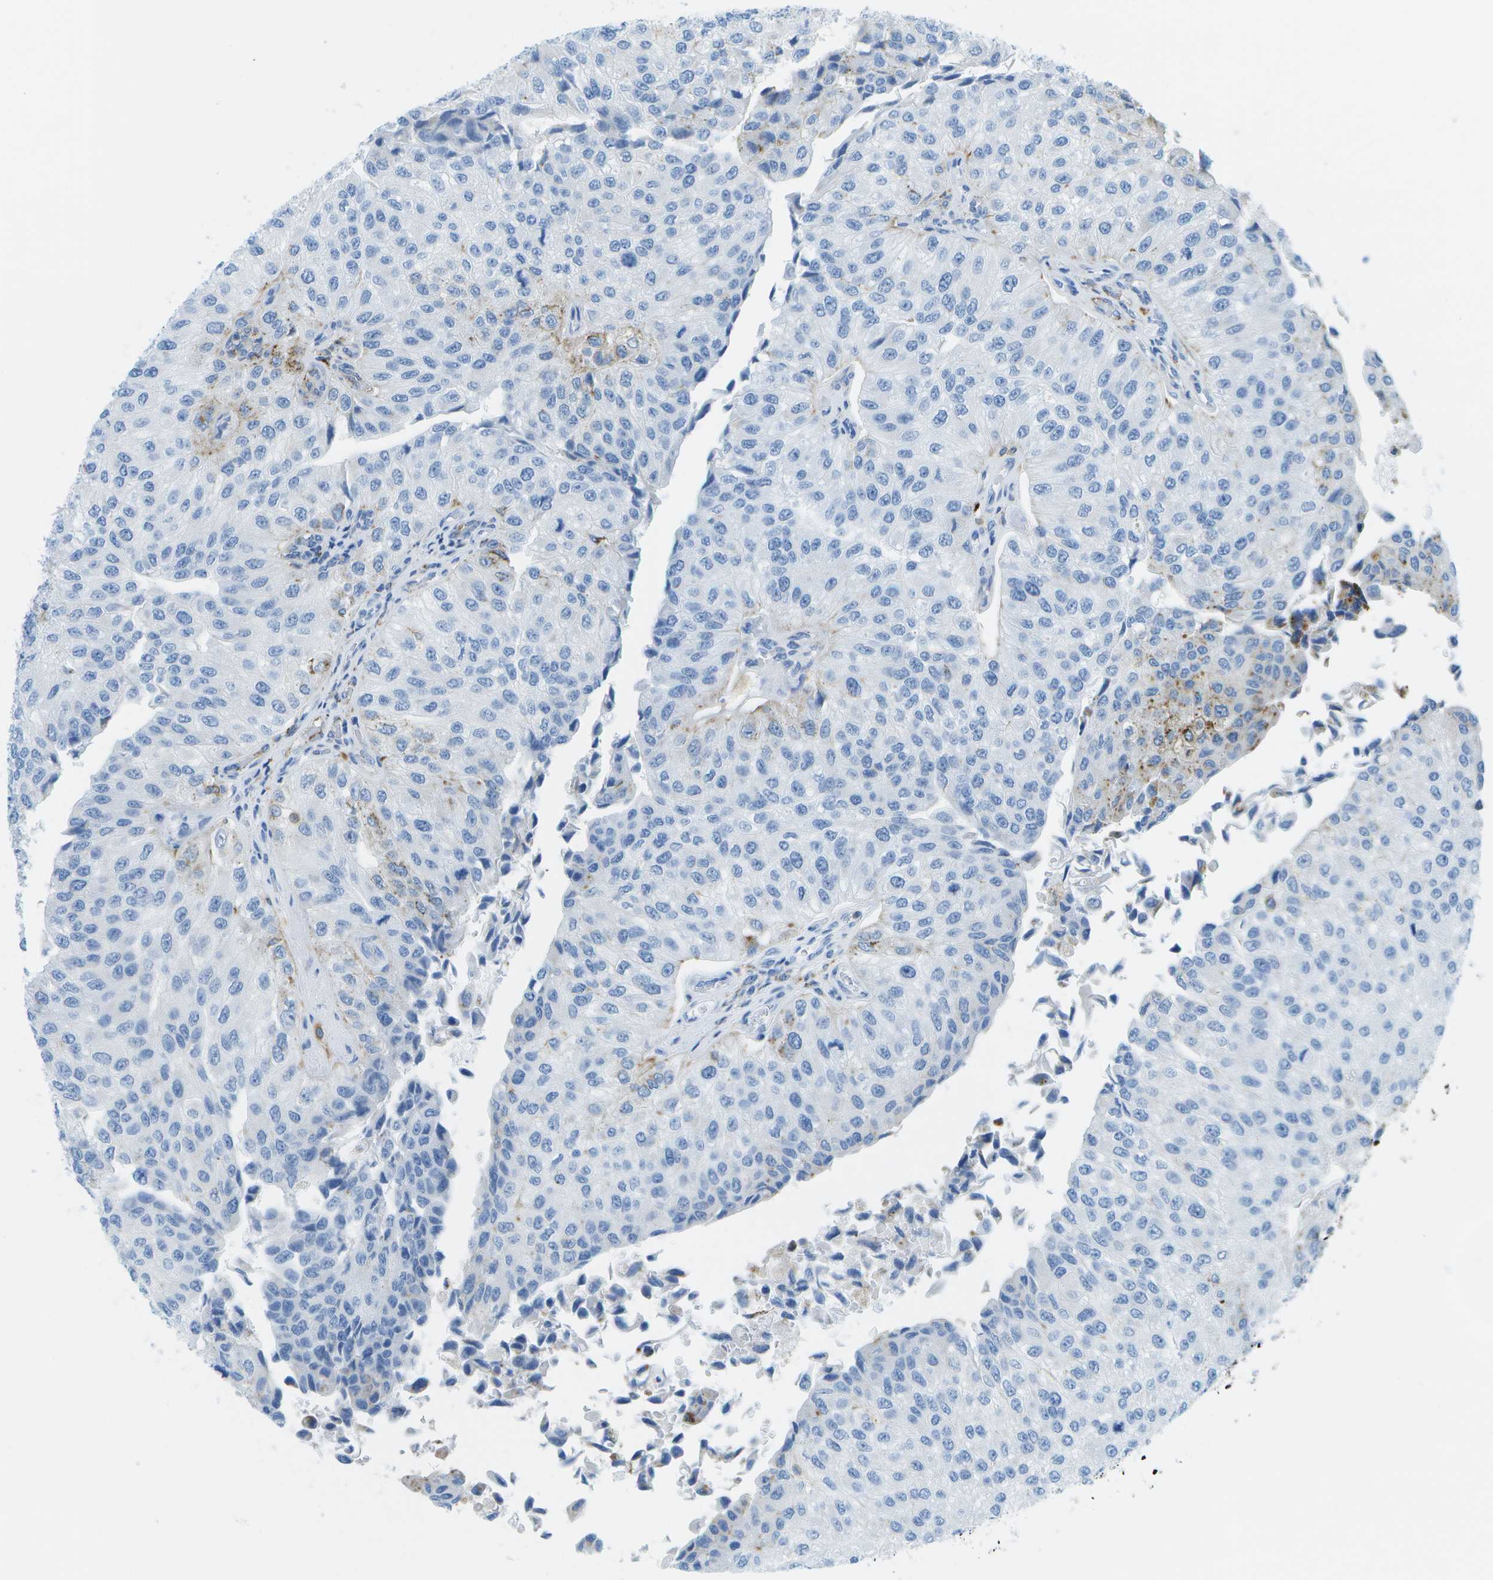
{"staining": {"intensity": "moderate", "quantity": "<25%", "location": "cytoplasmic/membranous"}, "tissue": "urothelial cancer", "cell_type": "Tumor cells", "image_type": "cancer", "snomed": [{"axis": "morphology", "description": "Urothelial carcinoma, High grade"}, {"axis": "topography", "description": "Kidney"}, {"axis": "topography", "description": "Urinary bladder"}], "caption": "A high-resolution photomicrograph shows immunohistochemistry (IHC) staining of urothelial cancer, which exhibits moderate cytoplasmic/membranous staining in about <25% of tumor cells. Nuclei are stained in blue.", "gene": "PRCP", "patient": {"sex": "male", "age": 77}}